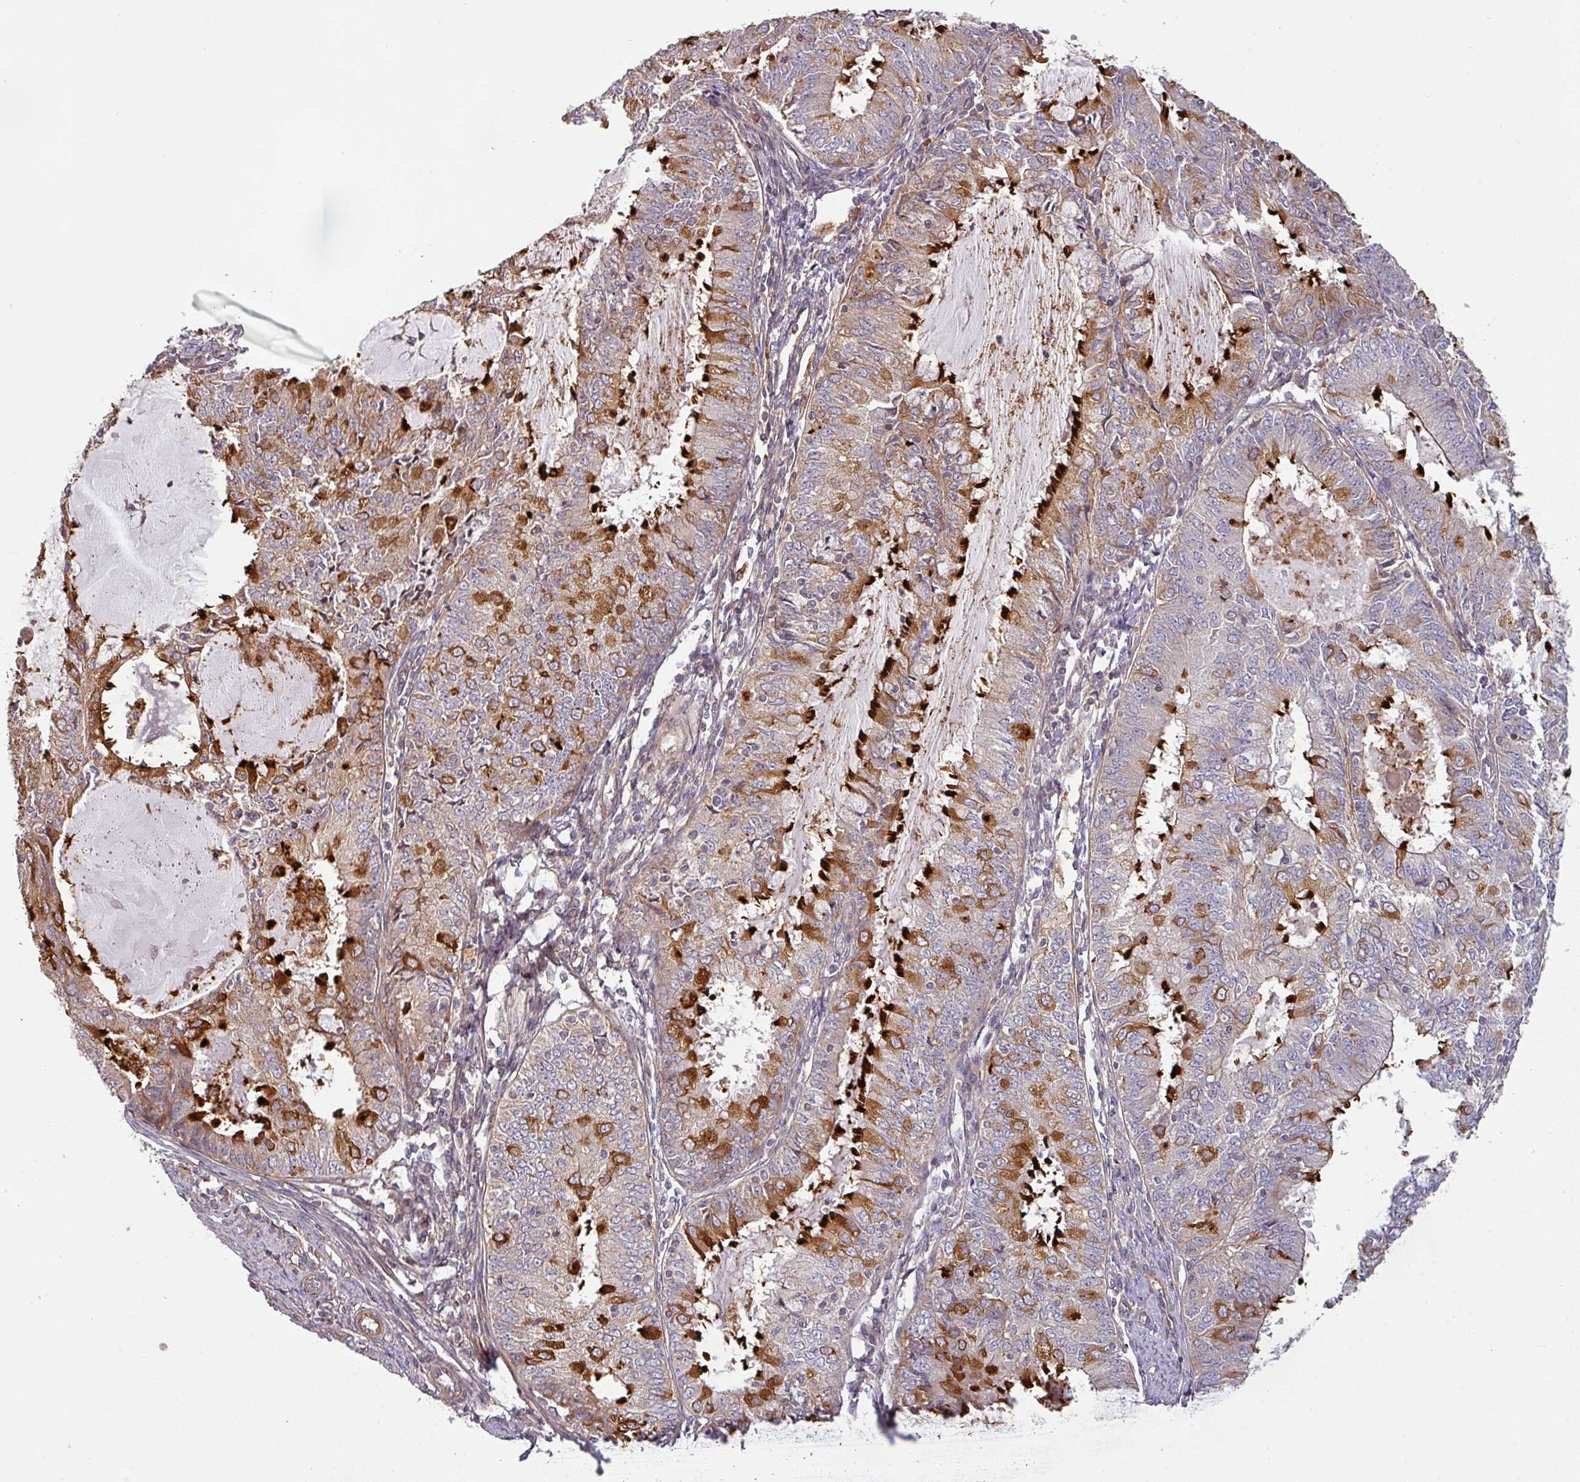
{"staining": {"intensity": "strong", "quantity": "25%-75%", "location": "cytoplasmic/membranous"}, "tissue": "endometrial cancer", "cell_type": "Tumor cells", "image_type": "cancer", "snomed": [{"axis": "morphology", "description": "Adenocarcinoma, NOS"}, {"axis": "topography", "description": "Endometrium"}], "caption": "Human endometrial cancer stained with a brown dye demonstrates strong cytoplasmic/membranous positive staining in about 25%-75% of tumor cells.", "gene": "CASP2", "patient": {"sex": "female", "age": 57}}